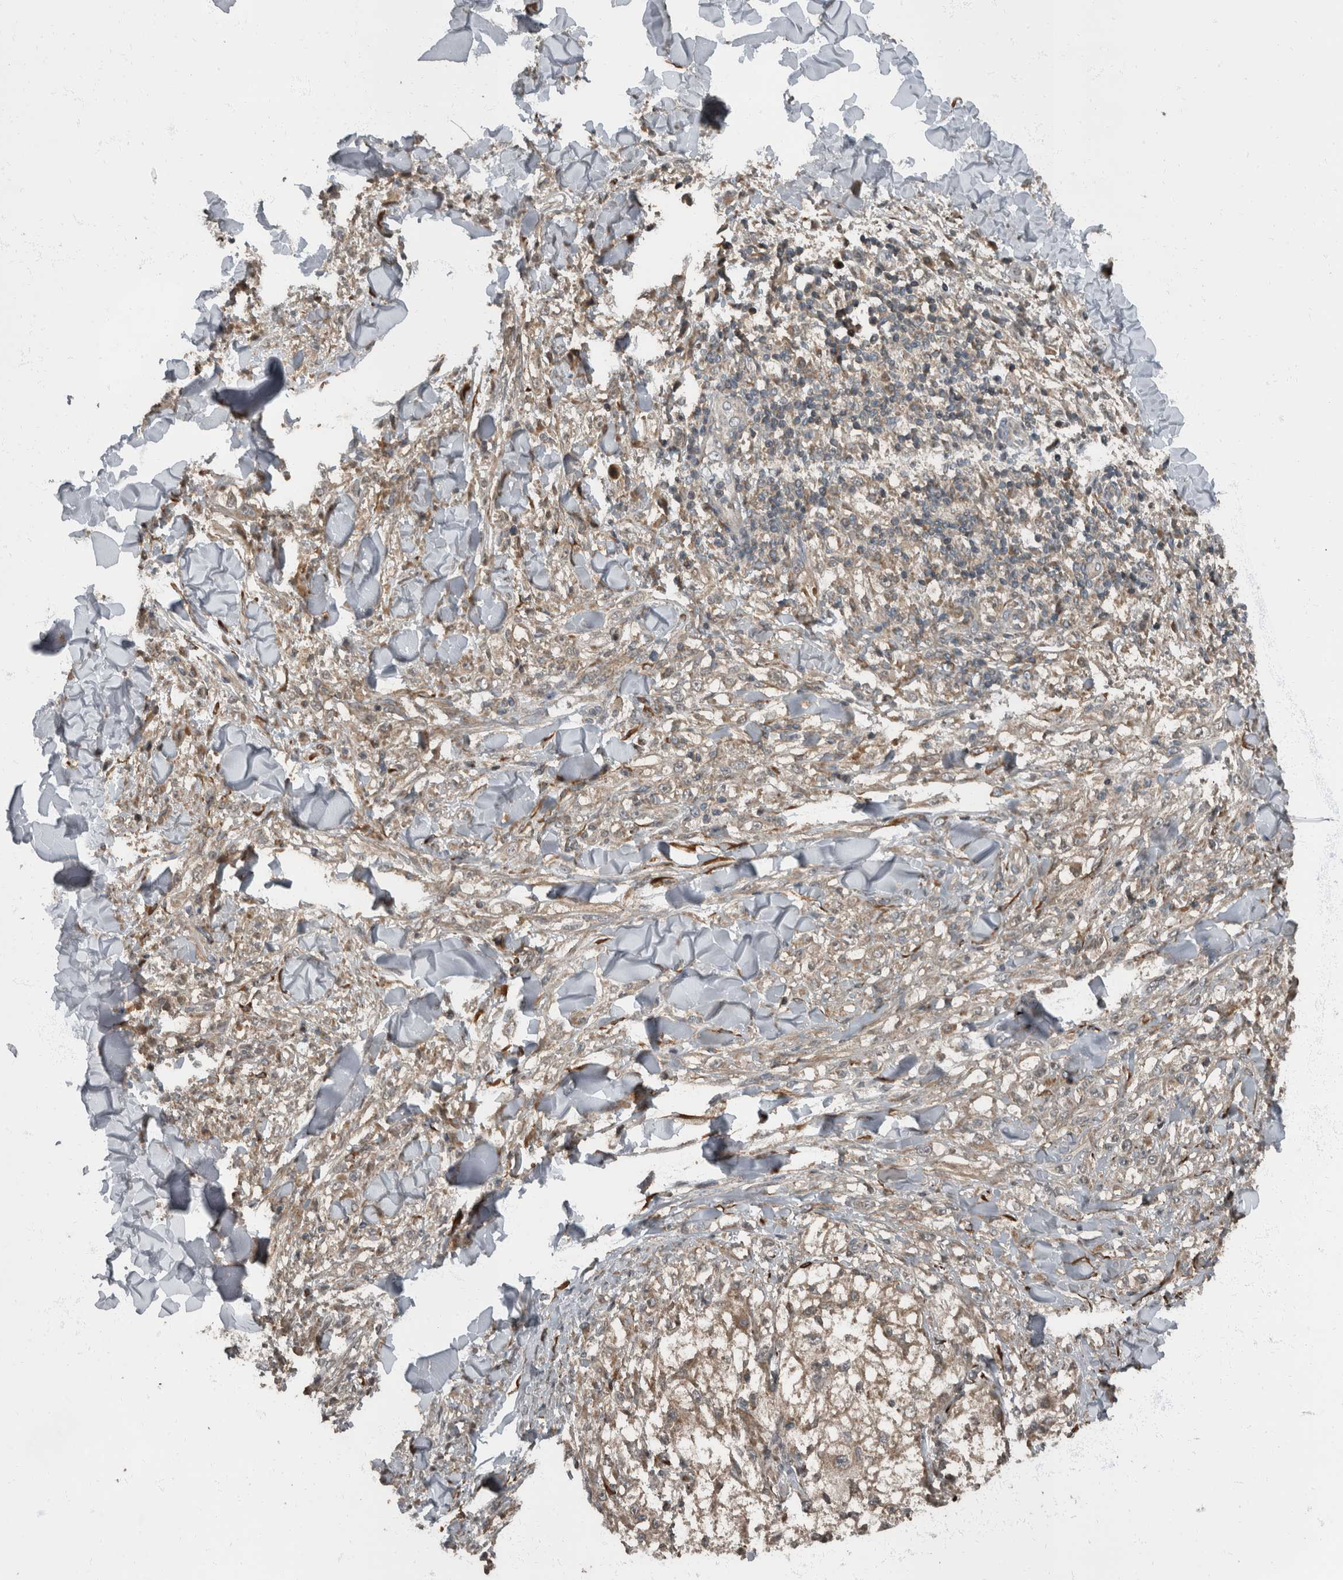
{"staining": {"intensity": "weak", "quantity": ">75%", "location": "cytoplasmic/membranous"}, "tissue": "melanoma", "cell_type": "Tumor cells", "image_type": "cancer", "snomed": [{"axis": "morphology", "description": "Malignant melanoma, NOS"}, {"axis": "topography", "description": "Skin of head"}], "caption": "A low amount of weak cytoplasmic/membranous staining is appreciated in approximately >75% of tumor cells in melanoma tissue.", "gene": "RABGGTB", "patient": {"sex": "male", "age": 83}}